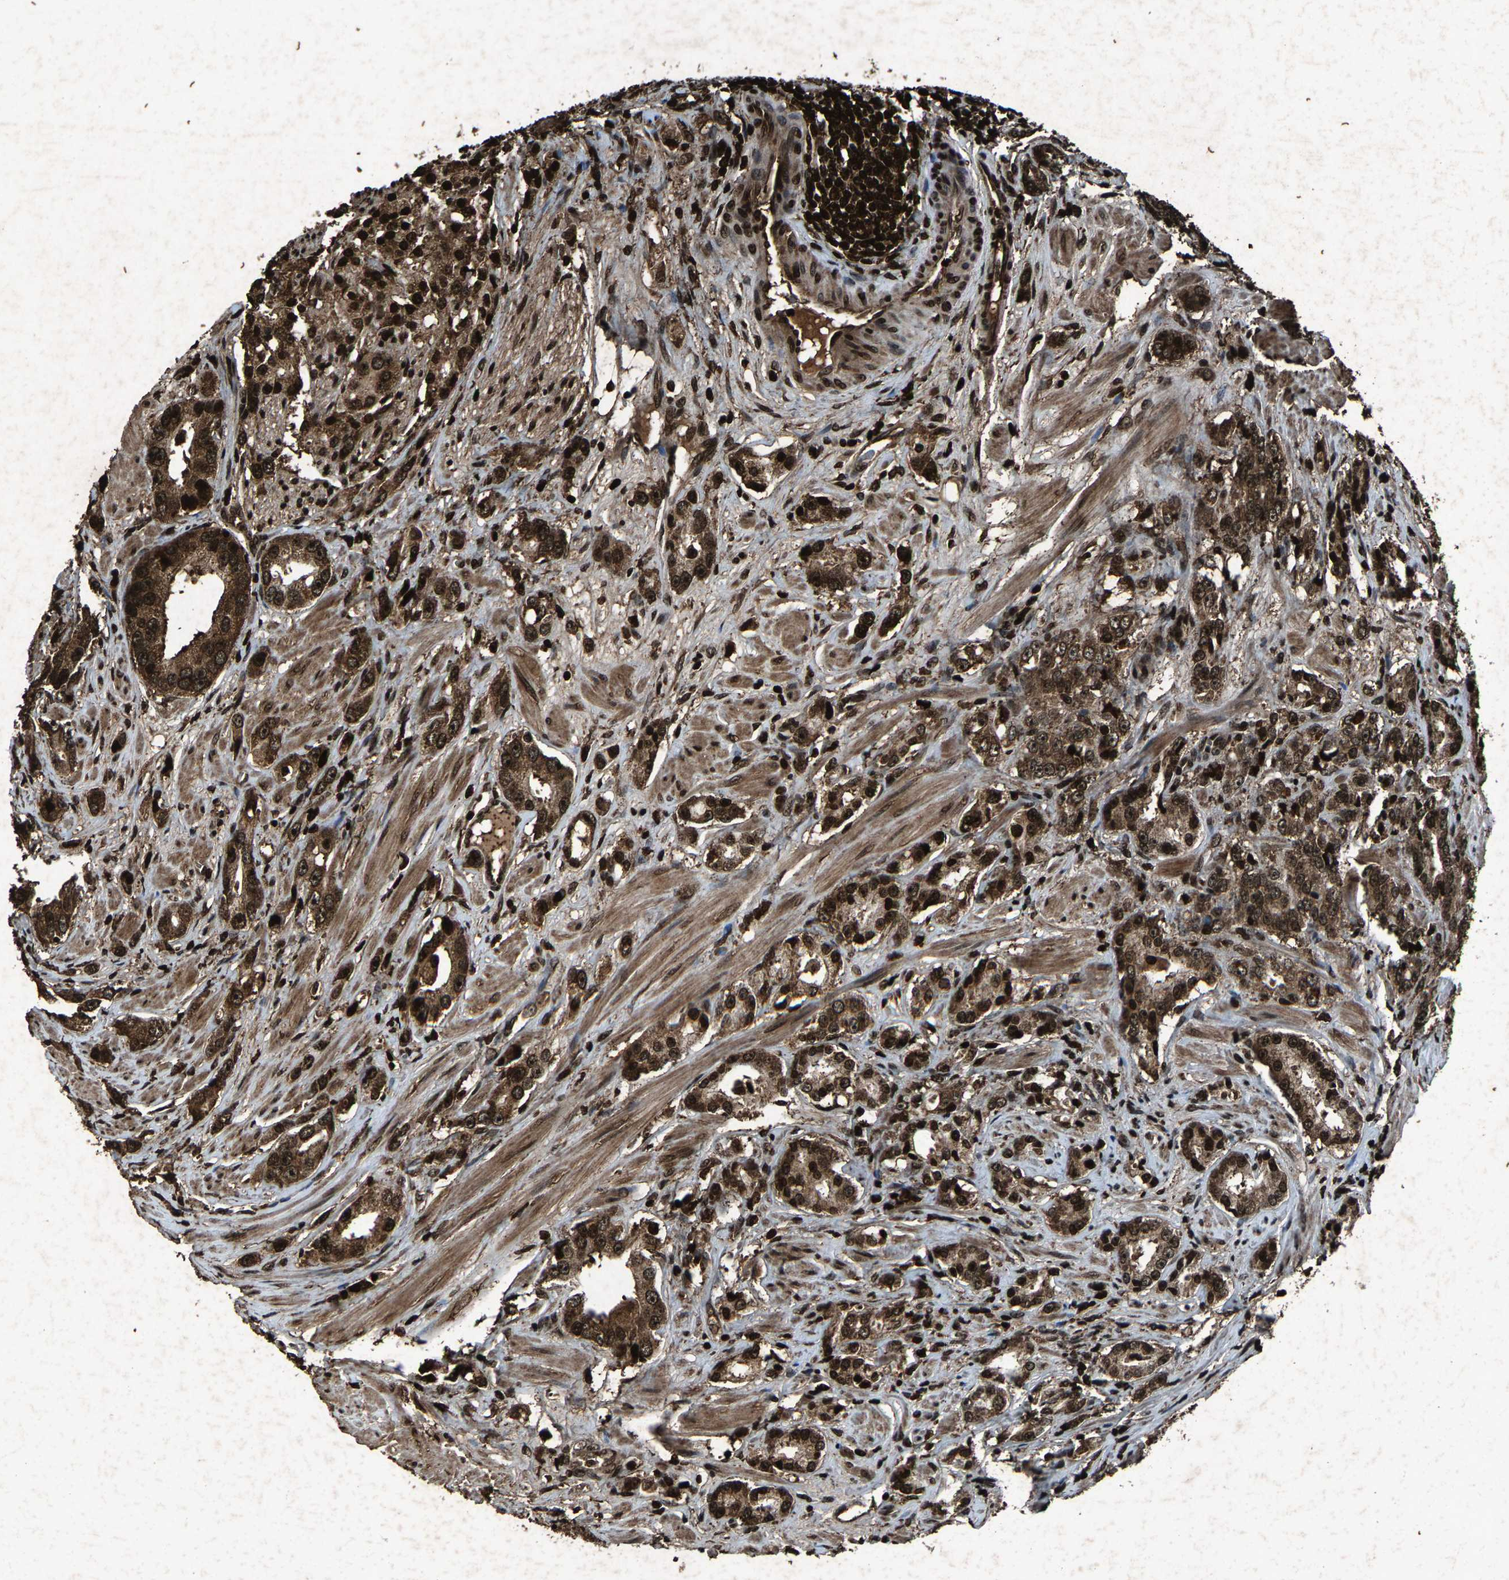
{"staining": {"intensity": "strong", "quantity": ">75%", "location": "cytoplasmic/membranous,nuclear"}, "tissue": "prostate cancer", "cell_type": "Tumor cells", "image_type": "cancer", "snomed": [{"axis": "morphology", "description": "Adenocarcinoma, Medium grade"}, {"axis": "topography", "description": "Prostate"}], "caption": "A high amount of strong cytoplasmic/membranous and nuclear staining is present in about >75% of tumor cells in adenocarcinoma (medium-grade) (prostate) tissue.", "gene": "H4C1", "patient": {"sex": "male", "age": 53}}